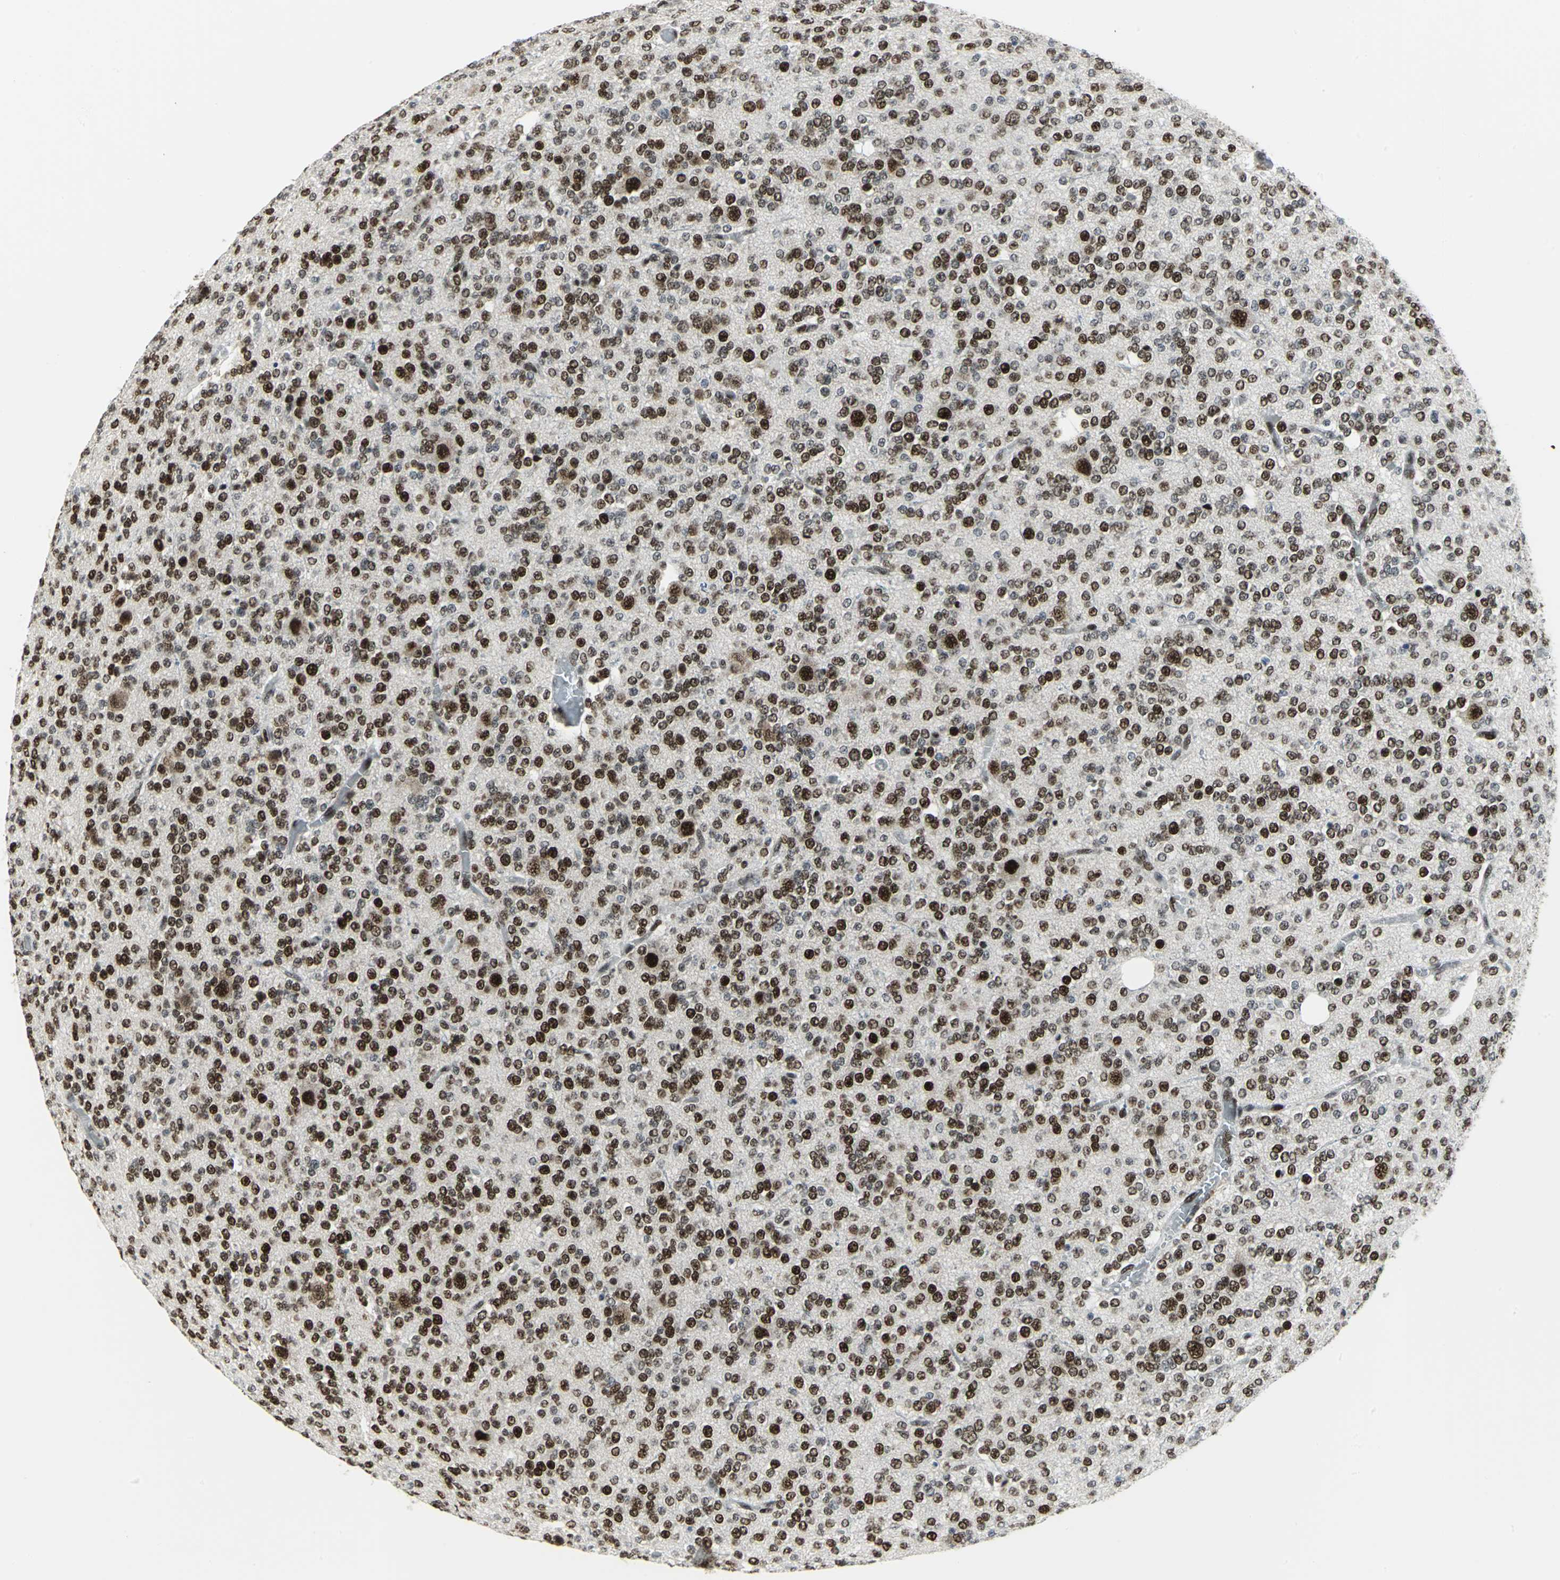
{"staining": {"intensity": "moderate", "quantity": ">75%", "location": "nuclear"}, "tissue": "glioma", "cell_type": "Tumor cells", "image_type": "cancer", "snomed": [{"axis": "morphology", "description": "Glioma, malignant, Low grade"}, {"axis": "topography", "description": "Brain"}], "caption": "Immunohistochemistry micrograph of neoplastic tissue: malignant glioma (low-grade) stained using immunohistochemistry (IHC) shows medium levels of moderate protein expression localized specifically in the nuclear of tumor cells, appearing as a nuclear brown color.", "gene": "SMARCA4", "patient": {"sex": "male", "age": 38}}